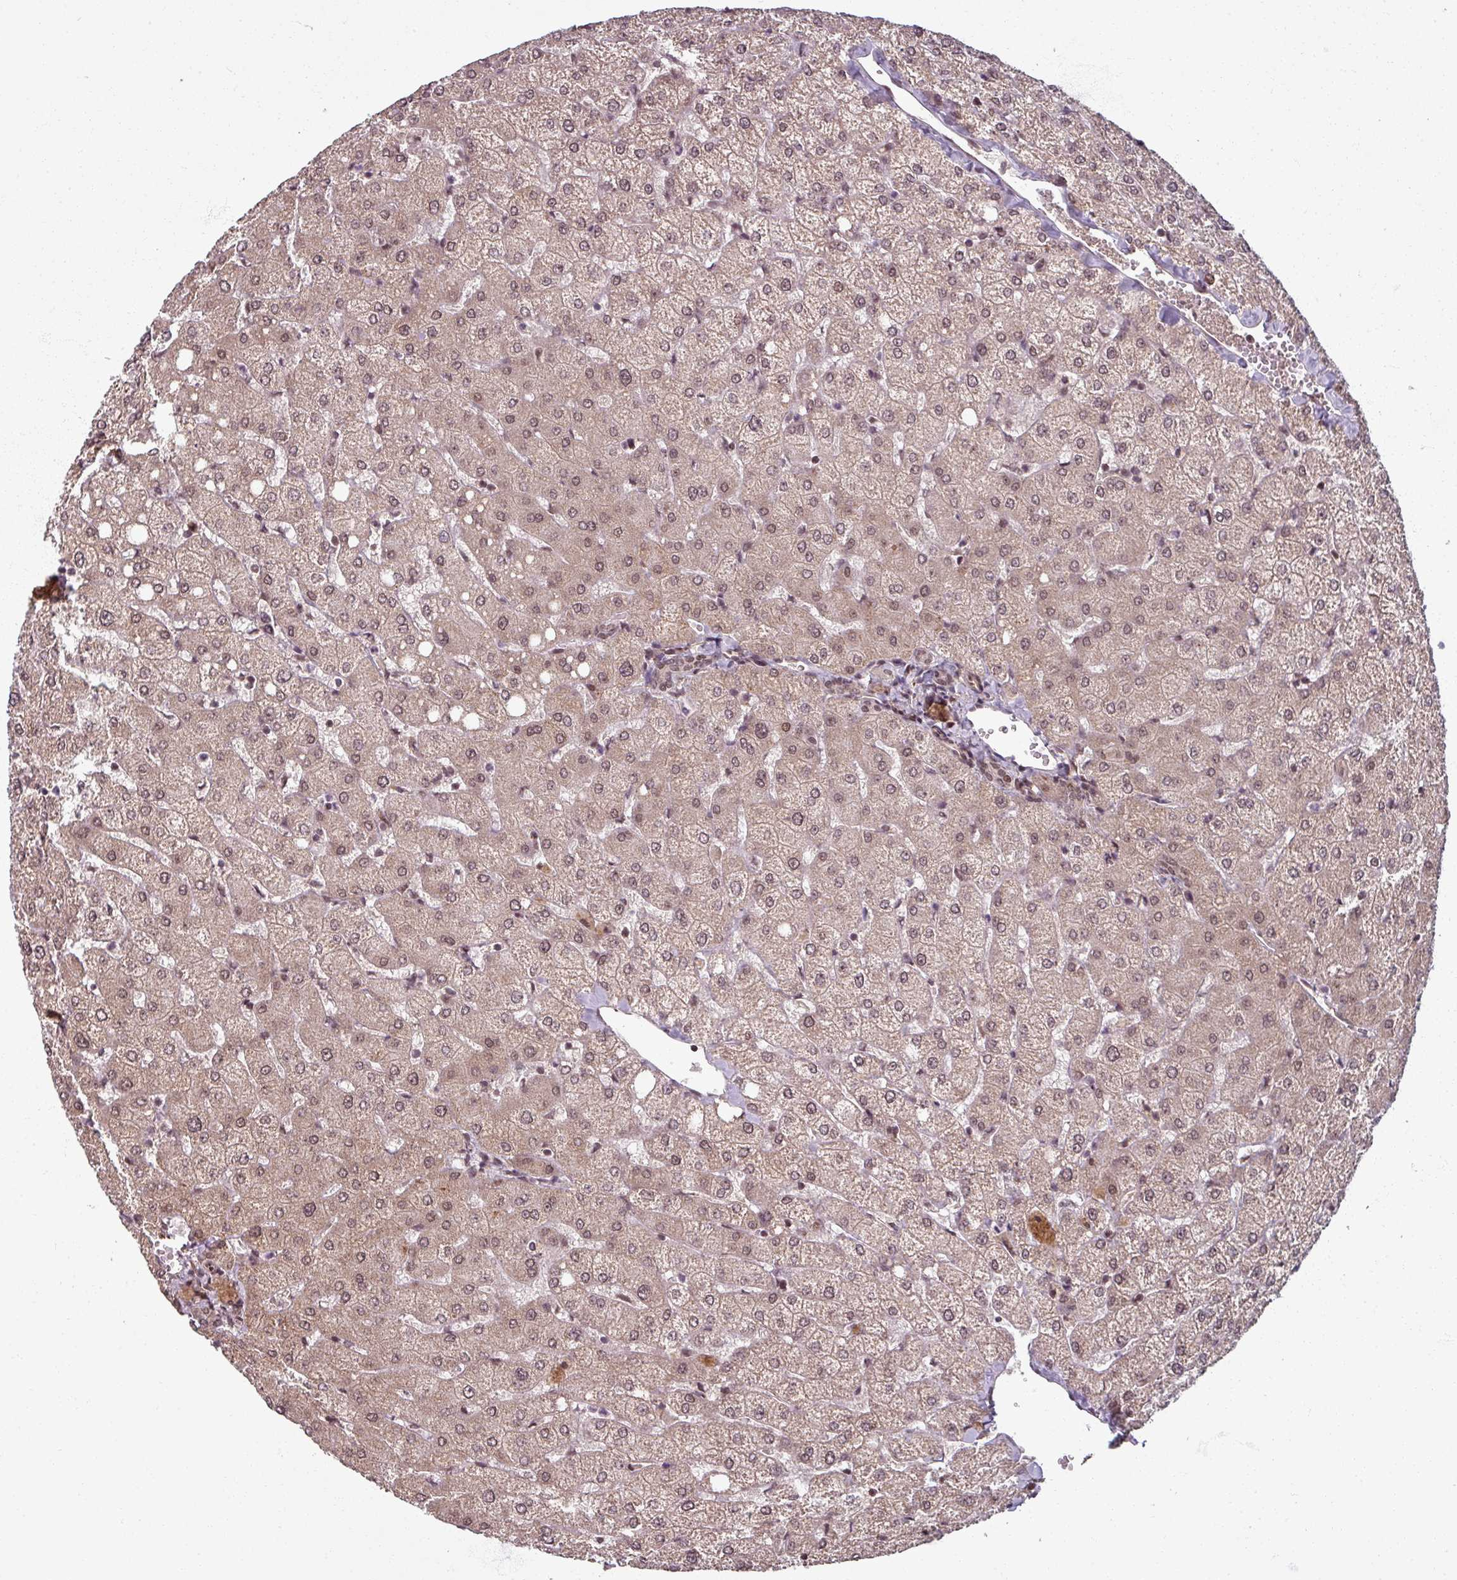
{"staining": {"intensity": "moderate", "quantity": "25%-75%", "location": "nuclear"}, "tissue": "liver", "cell_type": "Cholangiocytes", "image_type": "normal", "snomed": [{"axis": "morphology", "description": "Normal tissue, NOS"}, {"axis": "topography", "description": "Liver"}], "caption": "Cholangiocytes exhibit medium levels of moderate nuclear expression in about 25%-75% of cells in benign human liver. The staining is performed using DAB (3,3'-diaminobenzidine) brown chromogen to label protein expression. The nuclei are counter-stained blue using hematoxylin.", "gene": "SWI5", "patient": {"sex": "female", "age": 54}}